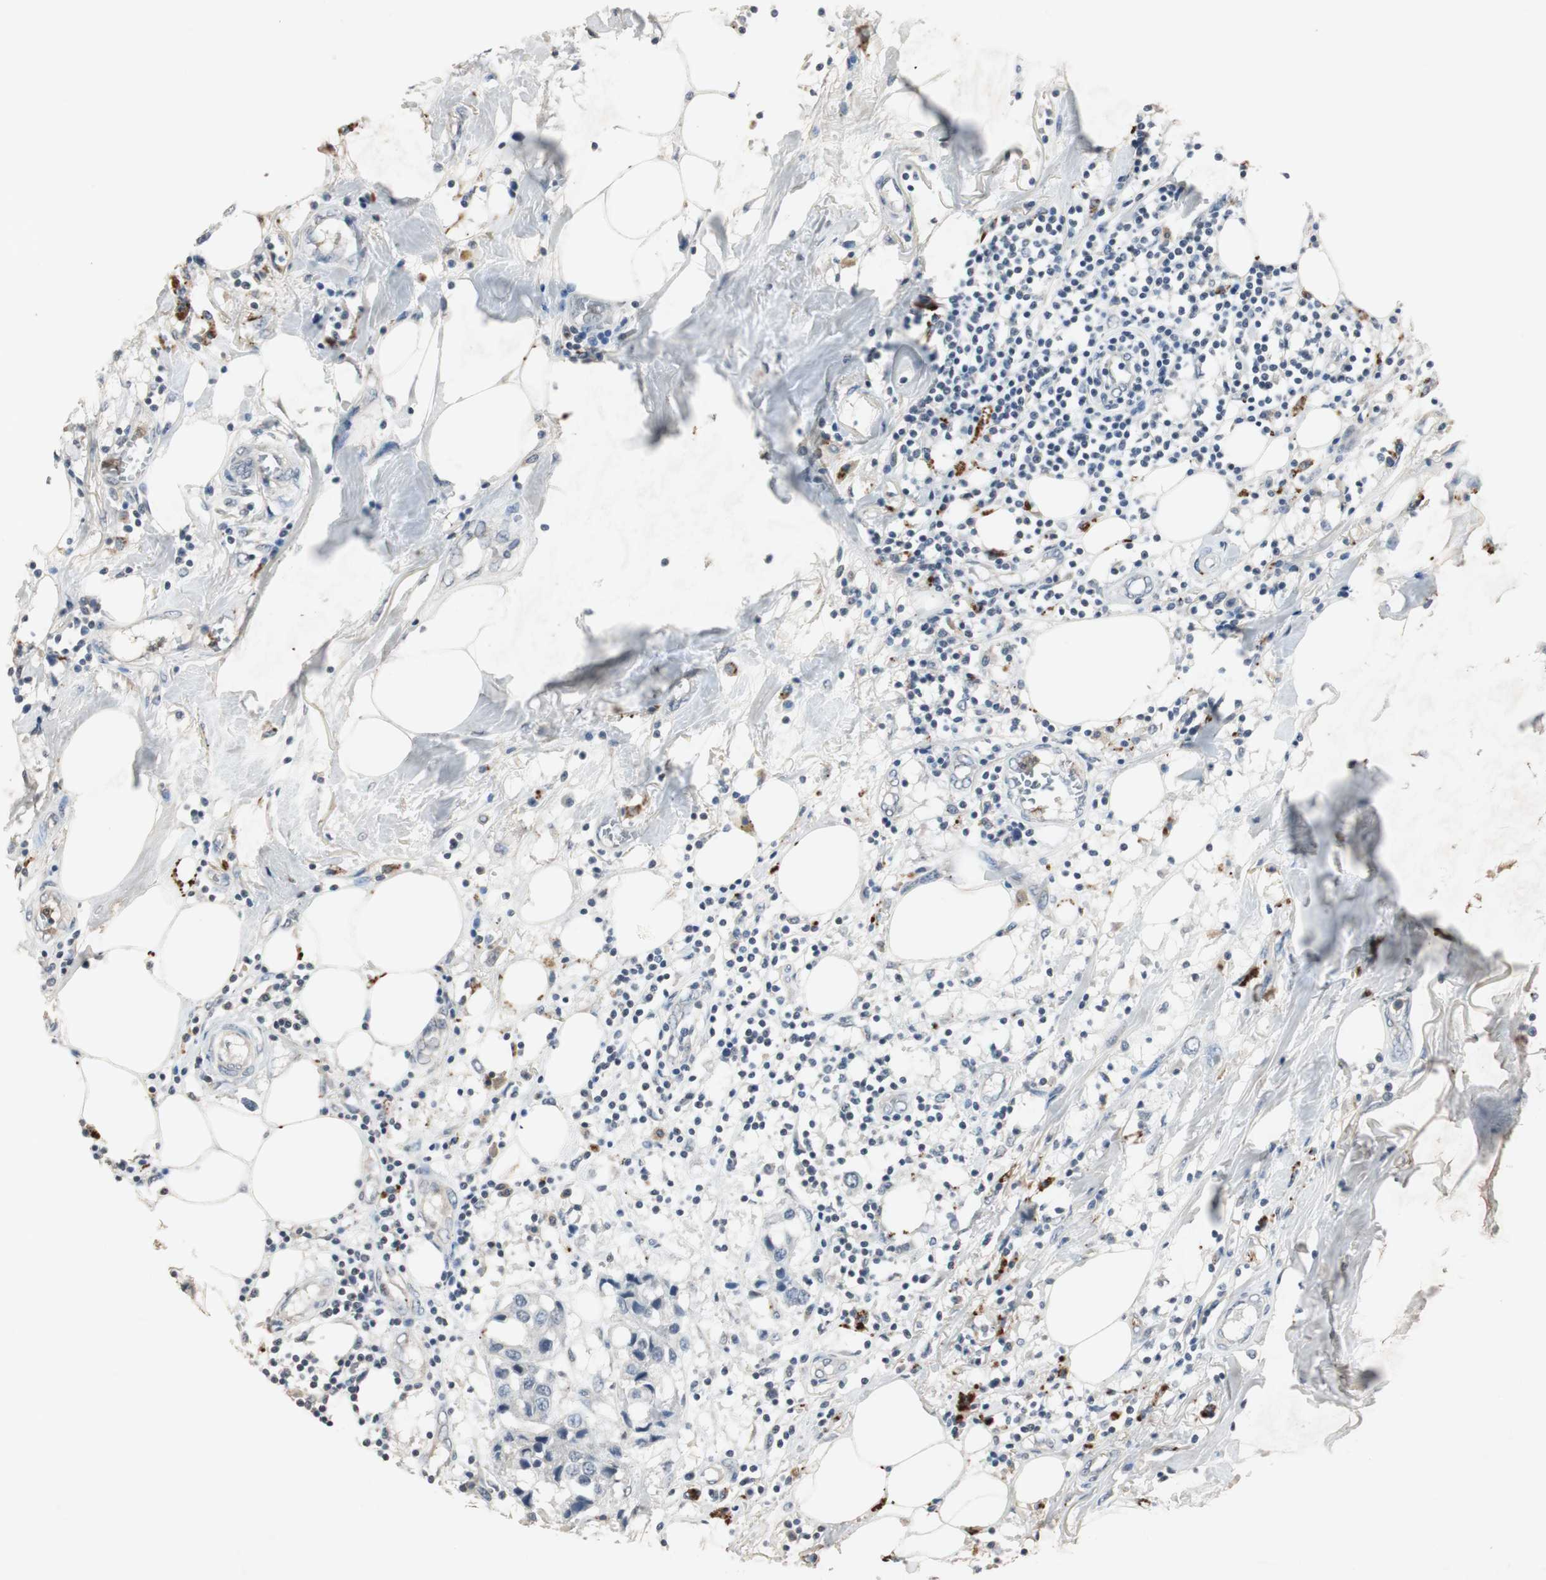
{"staining": {"intensity": "negative", "quantity": "none", "location": "none"}, "tissue": "breast cancer", "cell_type": "Tumor cells", "image_type": "cancer", "snomed": [{"axis": "morphology", "description": "Duct carcinoma"}, {"axis": "topography", "description": "Breast"}], "caption": "An image of breast intraductal carcinoma stained for a protein reveals no brown staining in tumor cells.", "gene": "ADNP2", "patient": {"sex": "female", "age": 80}}